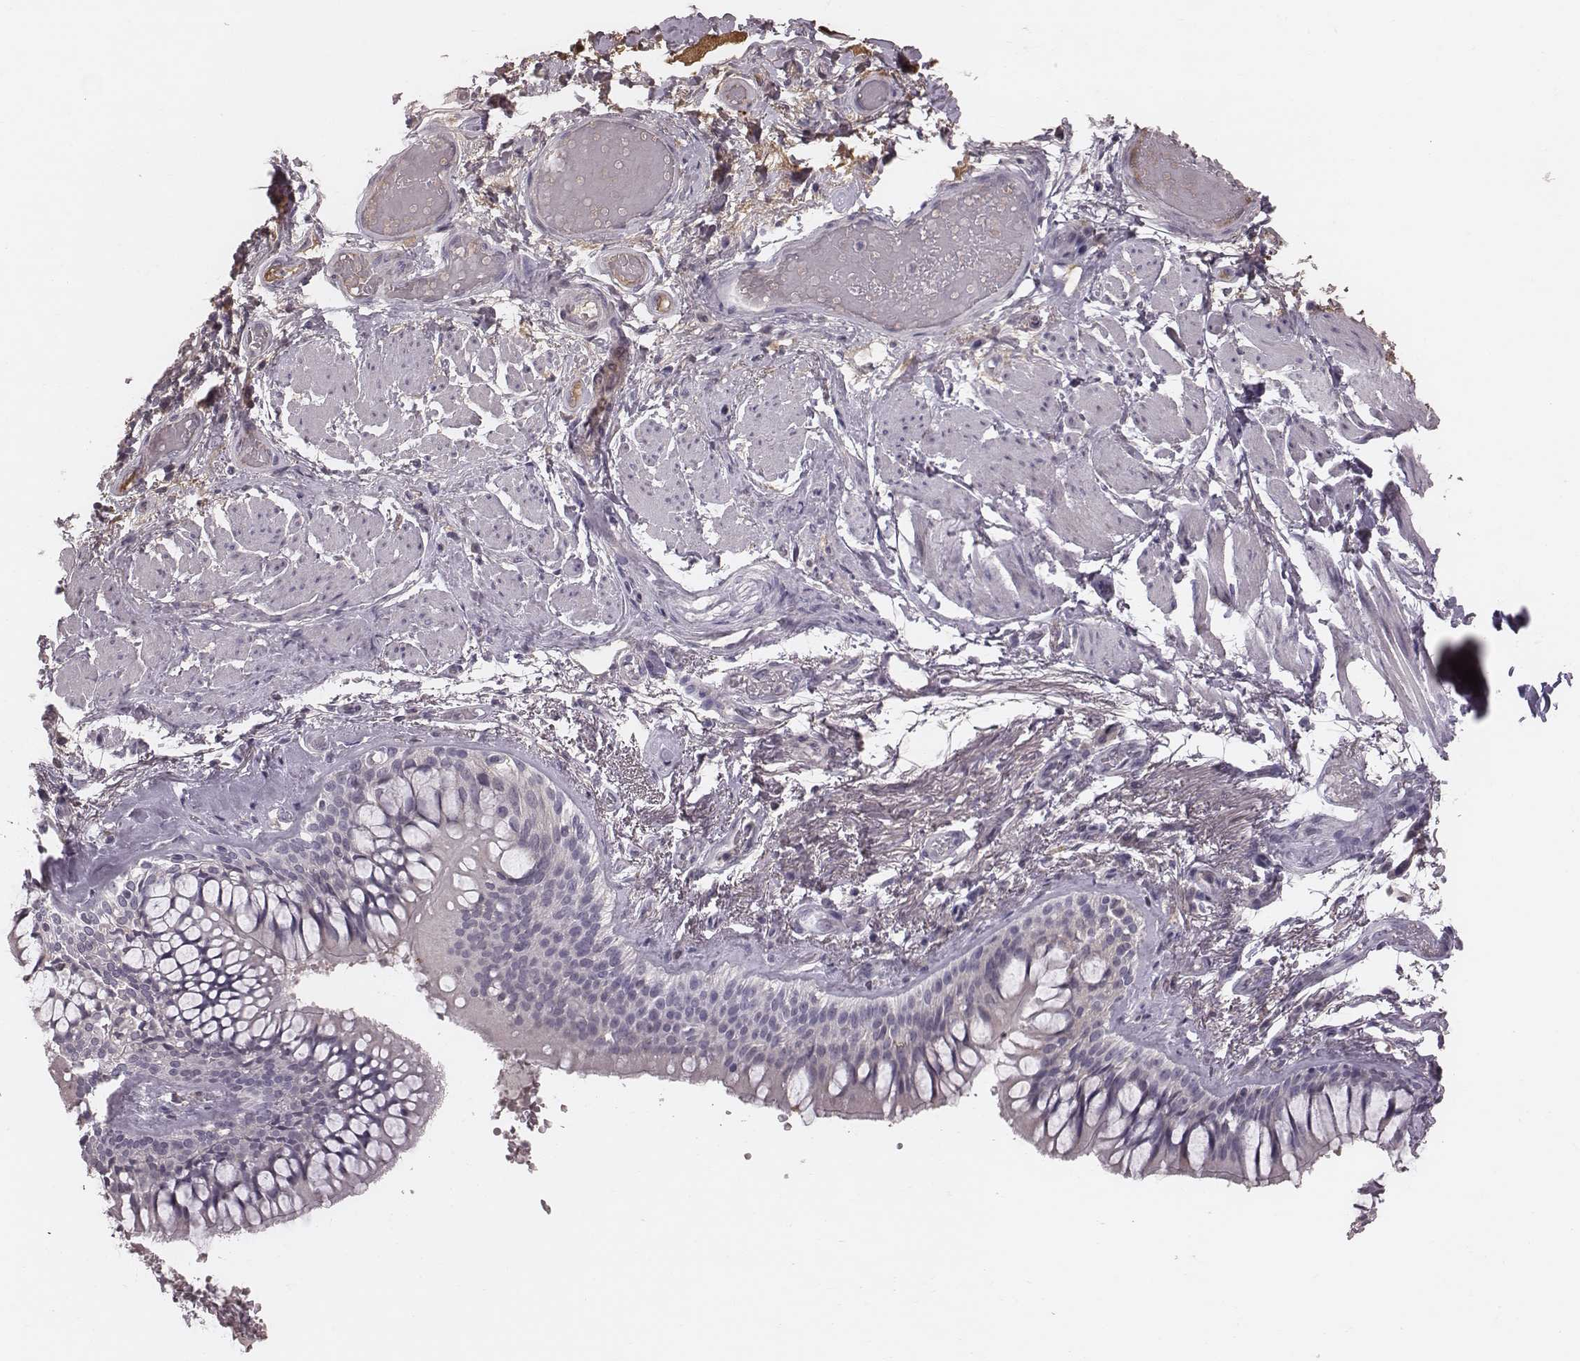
{"staining": {"intensity": "negative", "quantity": "none", "location": "none"}, "tissue": "adipose tissue", "cell_type": "Adipocytes", "image_type": "normal", "snomed": [{"axis": "morphology", "description": "Normal tissue, NOS"}, {"axis": "topography", "description": "Cartilage tissue"}, {"axis": "topography", "description": "Bronchus"}], "caption": "An IHC histopathology image of unremarkable adipose tissue is shown. There is no staining in adipocytes of adipose tissue. (DAB (3,3'-diaminobenzidine) IHC, high magnification).", "gene": "CFTR", "patient": {"sex": "male", "age": 64}}